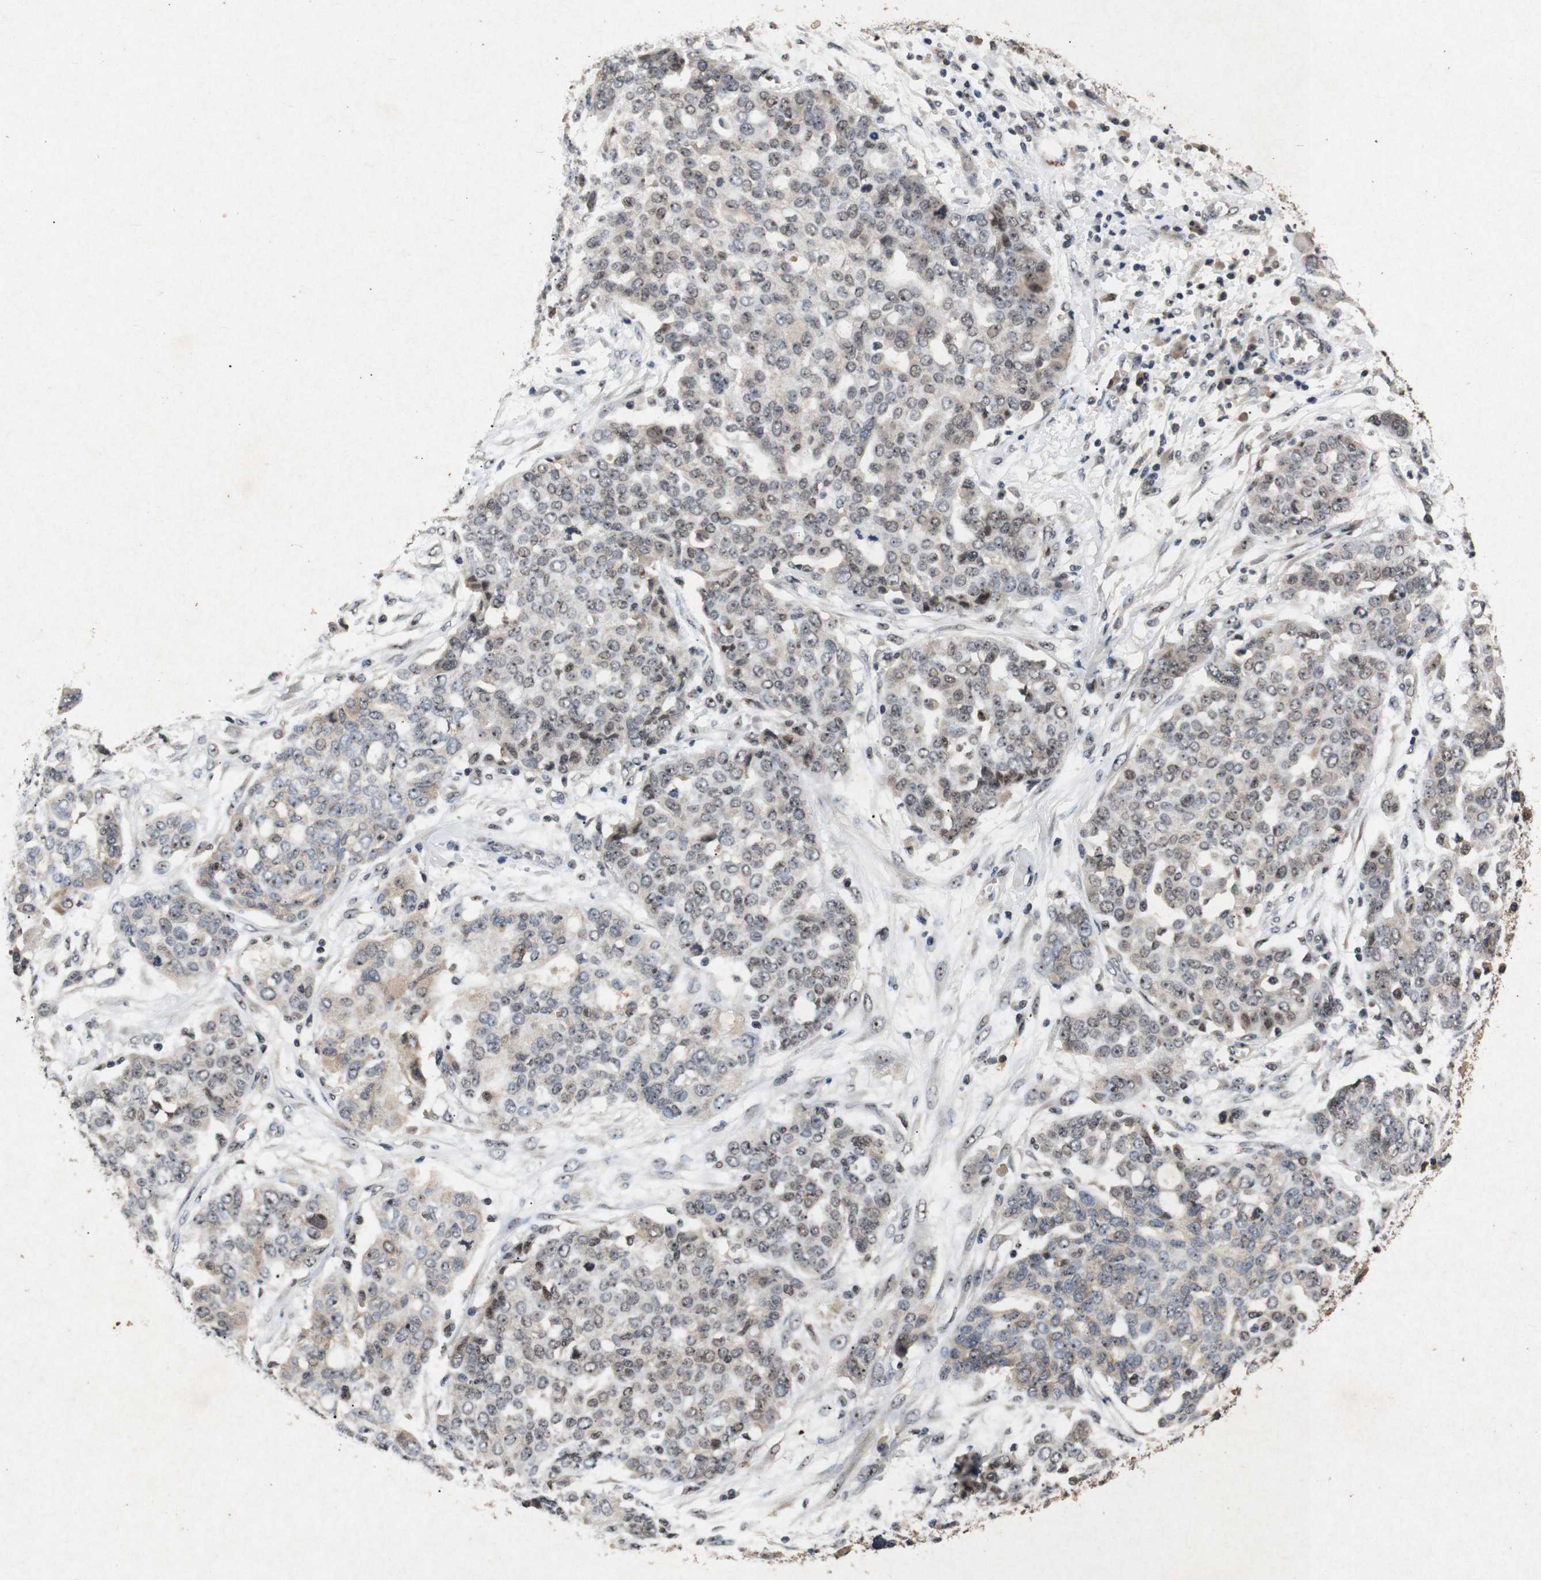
{"staining": {"intensity": "moderate", "quantity": ">75%", "location": "nuclear"}, "tissue": "ovarian cancer", "cell_type": "Tumor cells", "image_type": "cancer", "snomed": [{"axis": "morphology", "description": "Cystadenocarcinoma, serous, NOS"}, {"axis": "topography", "description": "Soft tissue"}, {"axis": "topography", "description": "Ovary"}], "caption": "DAB (3,3'-diaminobenzidine) immunohistochemical staining of ovarian cancer reveals moderate nuclear protein staining in about >75% of tumor cells.", "gene": "PARN", "patient": {"sex": "female", "age": 57}}